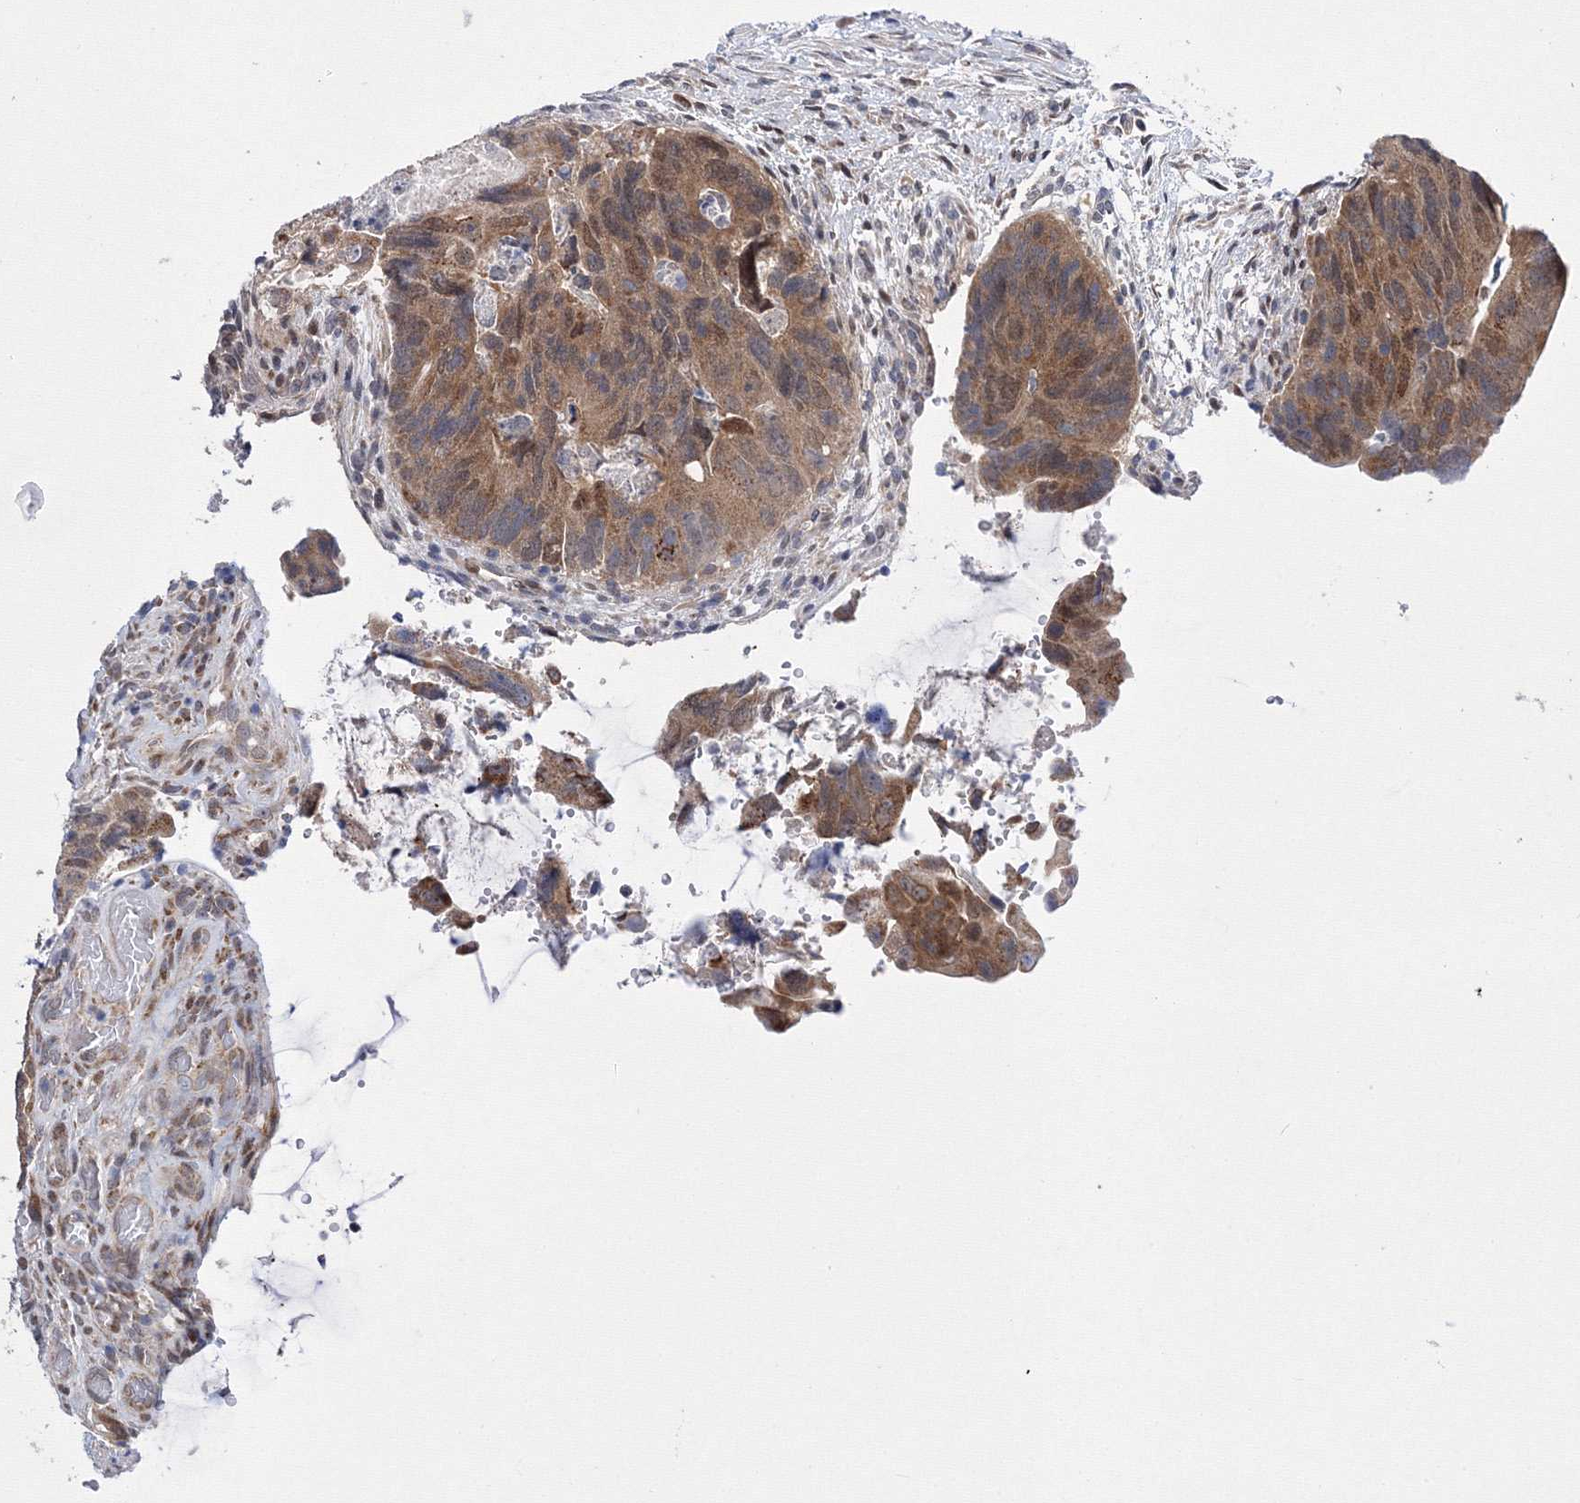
{"staining": {"intensity": "moderate", "quantity": ">75%", "location": "cytoplasmic/membranous,nuclear"}, "tissue": "colorectal cancer", "cell_type": "Tumor cells", "image_type": "cancer", "snomed": [{"axis": "morphology", "description": "Adenocarcinoma, NOS"}, {"axis": "topography", "description": "Rectum"}], "caption": "This photomicrograph demonstrates immunohistochemistry (IHC) staining of human colorectal cancer (adenocarcinoma), with medium moderate cytoplasmic/membranous and nuclear expression in approximately >75% of tumor cells.", "gene": "GPN1", "patient": {"sex": "male", "age": 63}}